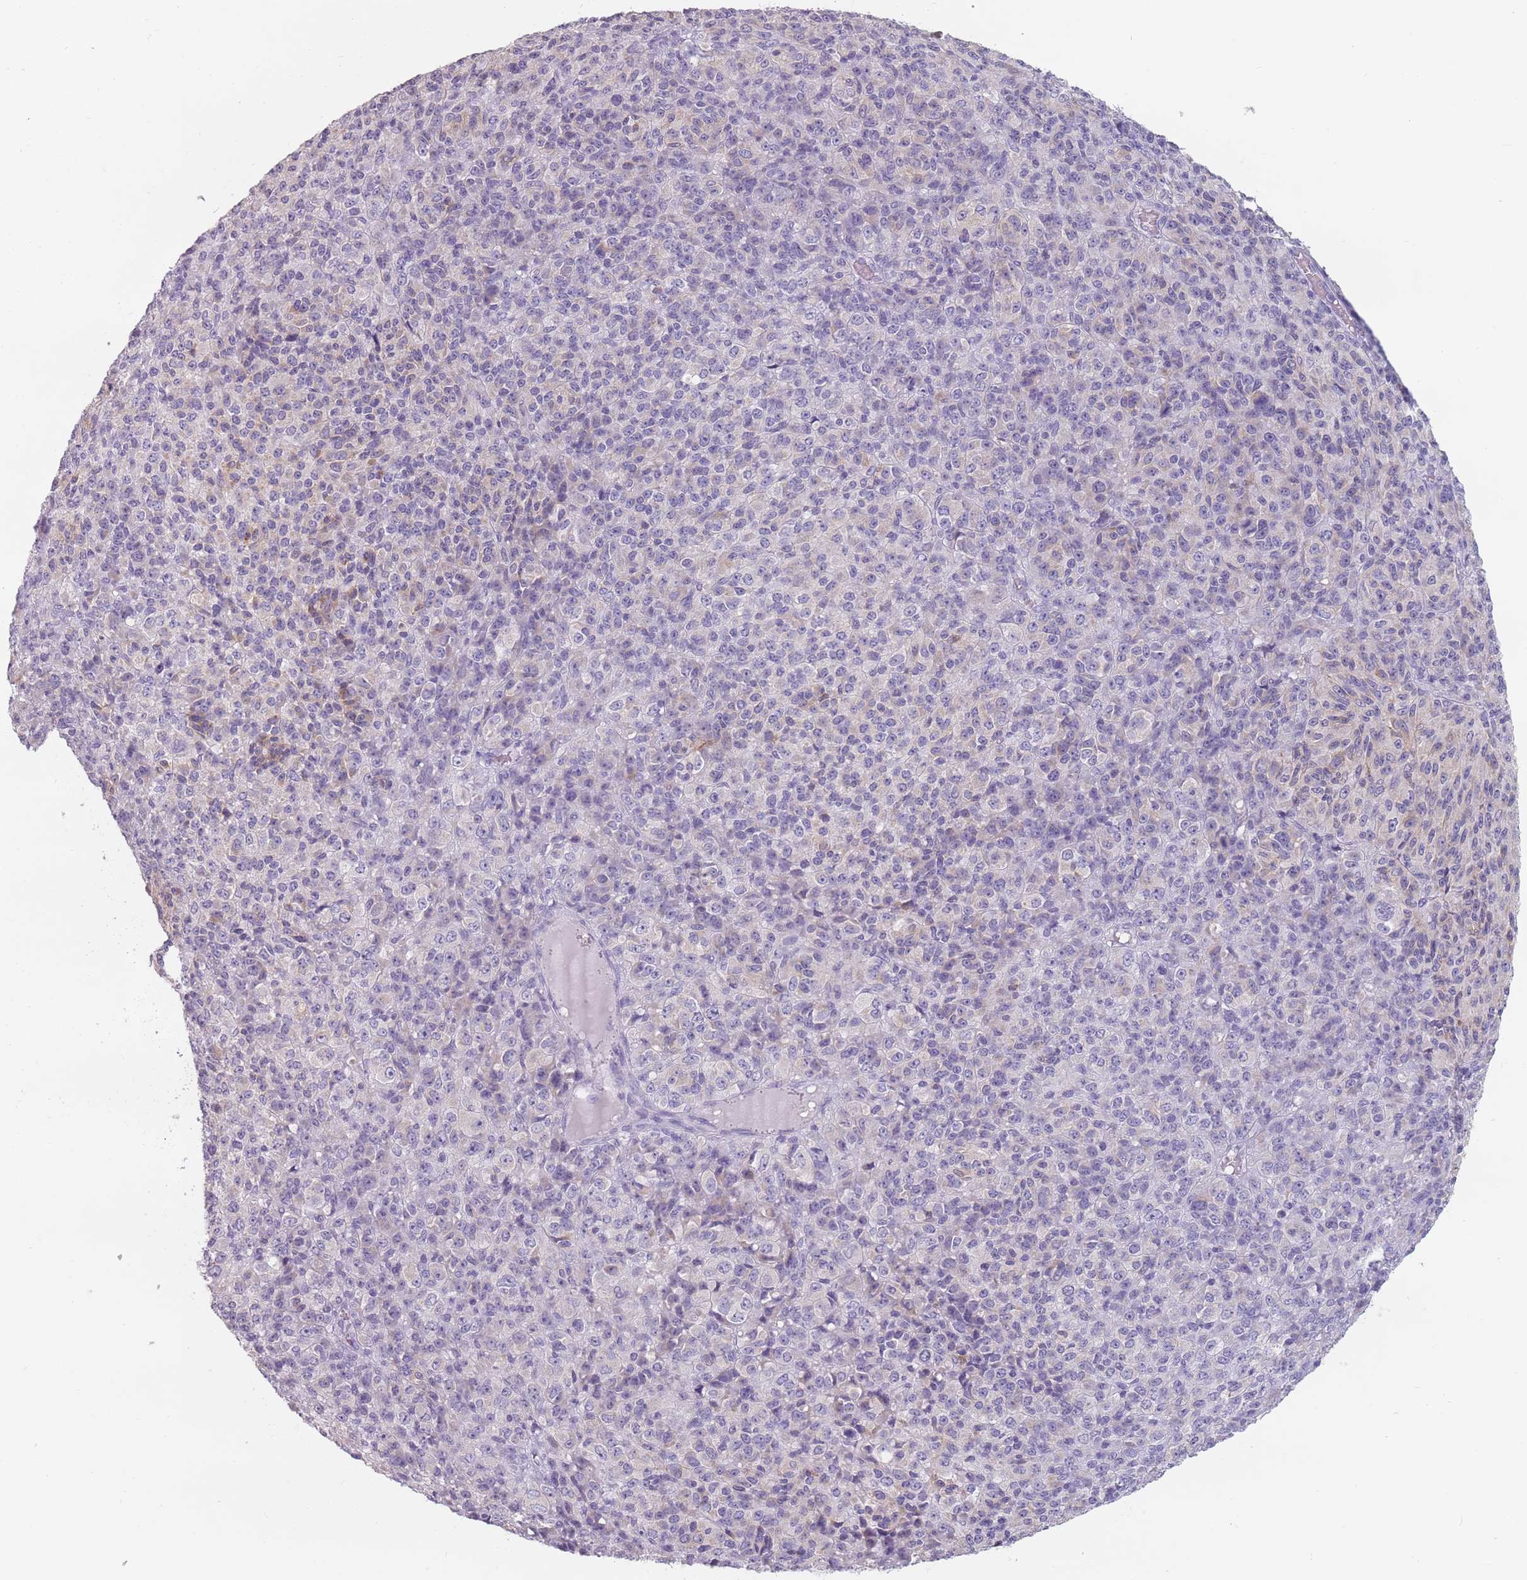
{"staining": {"intensity": "negative", "quantity": "none", "location": "none"}, "tissue": "melanoma", "cell_type": "Tumor cells", "image_type": "cancer", "snomed": [{"axis": "morphology", "description": "Malignant melanoma, Metastatic site"}, {"axis": "topography", "description": "Brain"}], "caption": "Immunohistochemistry image of neoplastic tissue: human melanoma stained with DAB (3,3'-diaminobenzidine) reveals no significant protein expression in tumor cells.", "gene": "ZNF584", "patient": {"sex": "female", "age": 56}}